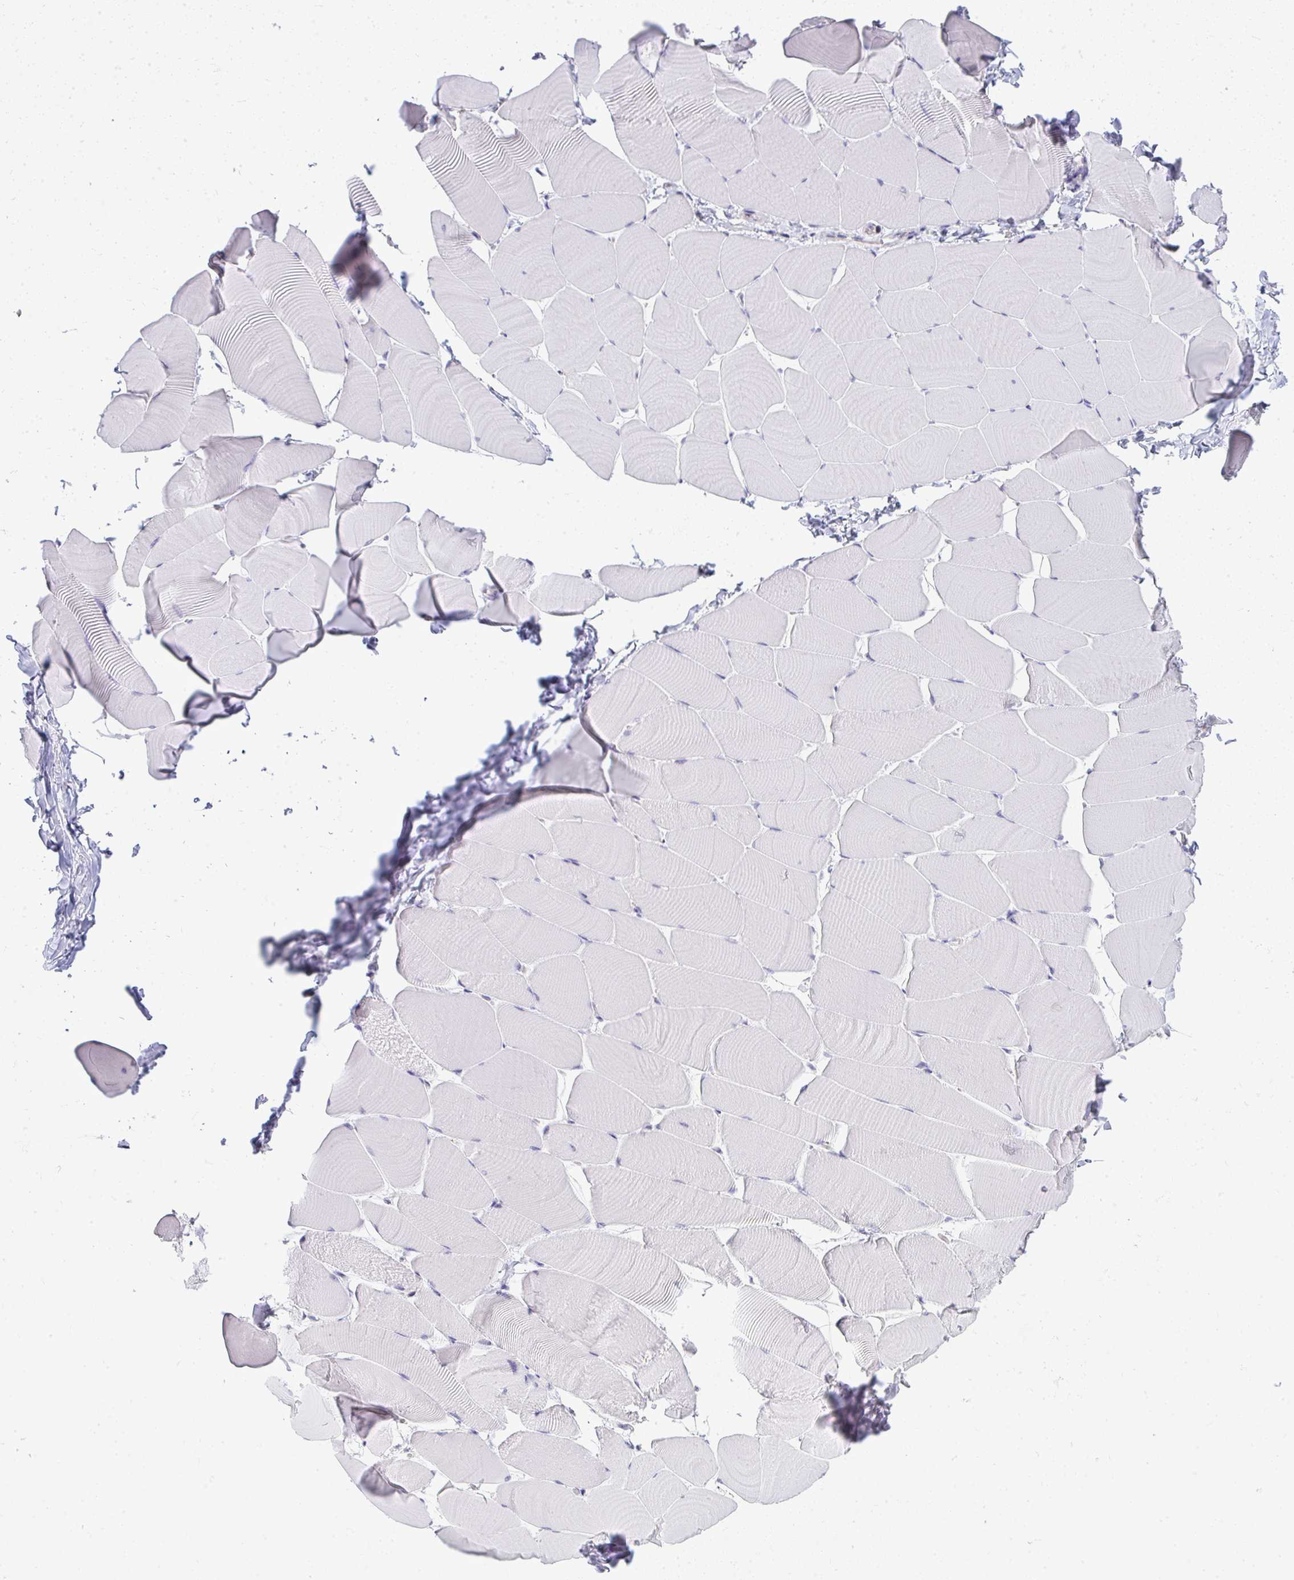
{"staining": {"intensity": "negative", "quantity": "none", "location": "none"}, "tissue": "skeletal muscle", "cell_type": "Myocytes", "image_type": "normal", "snomed": [{"axis": "morphology", "description": "Normal tissue, NOS"}, {"axis": "topography", "description": "Skeletal muscle"}], "caption": "Immunohistochemistry (IHC) photomicrograph of benign skeletal muscle: human skeletal muscle stained with DAB (3,3'-diaminobenzidine) reveals no significant protein expression in myocytes.", "gene": "VPS4B", "patient": {"sex": "male", "age": 25}}